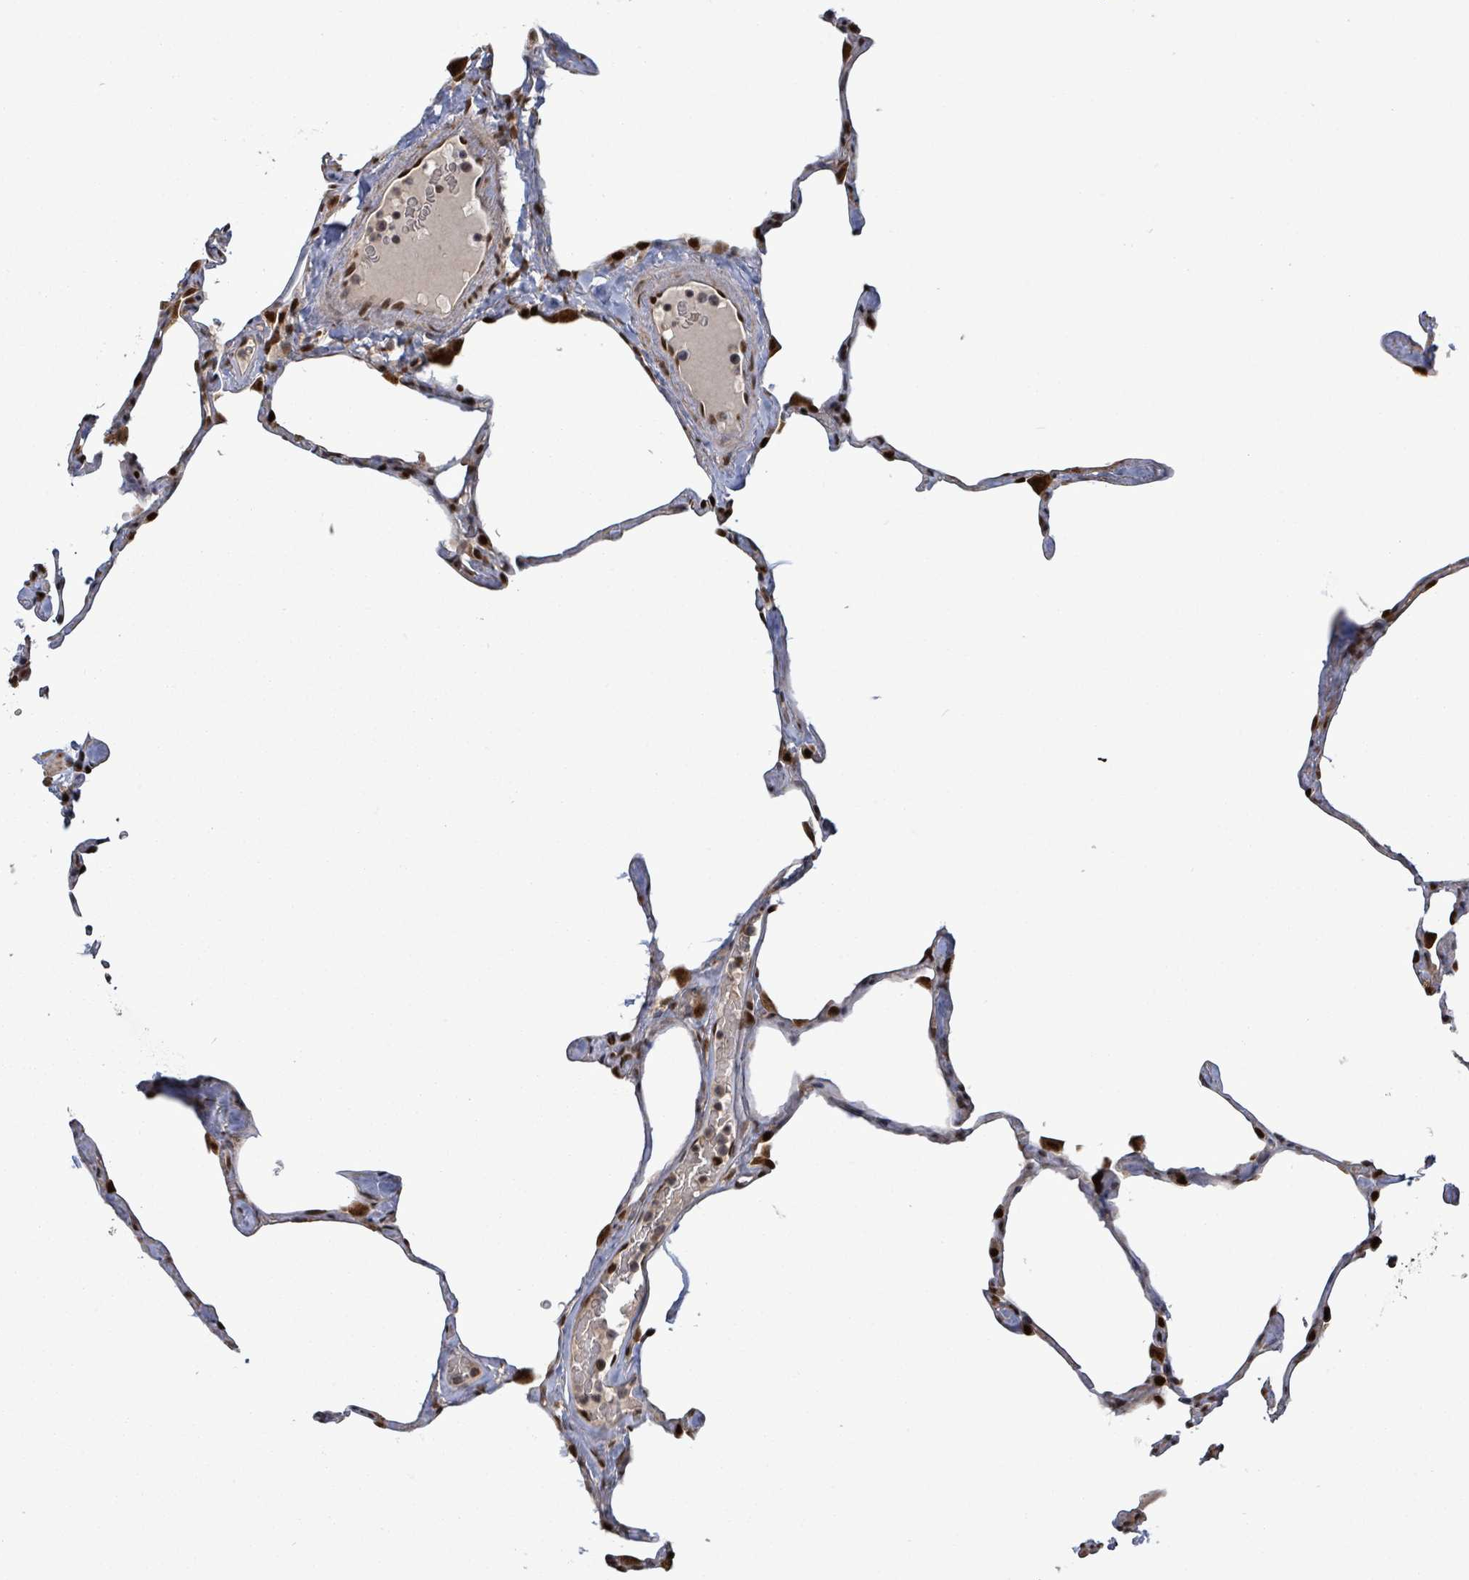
{"staining": {"intensity": "strong", "quantity": ">75%", "location": "nuclear"}, "tissue": "lung", "cell_type": "Alveolar cells", "image_type": "normal", "snomed": [{"axis": "morphology", "description": "Normal tissue, NOS"}, {"axis": "topography", "description": "Lung"}], "caption": "An IHC photomicrograph of normal tissue is shown. Protein staining in brown labels strong nuclear positivity in lung within alveolar cells. The protein of interest is stained brown, and the nuclei are stained in blue (DAB (3,3'-diaminobenzidine) IHC with brightfield microscopy, high magnification).", "gene": "PATZ1", "patient": {"sex": "male", "age": 65}}